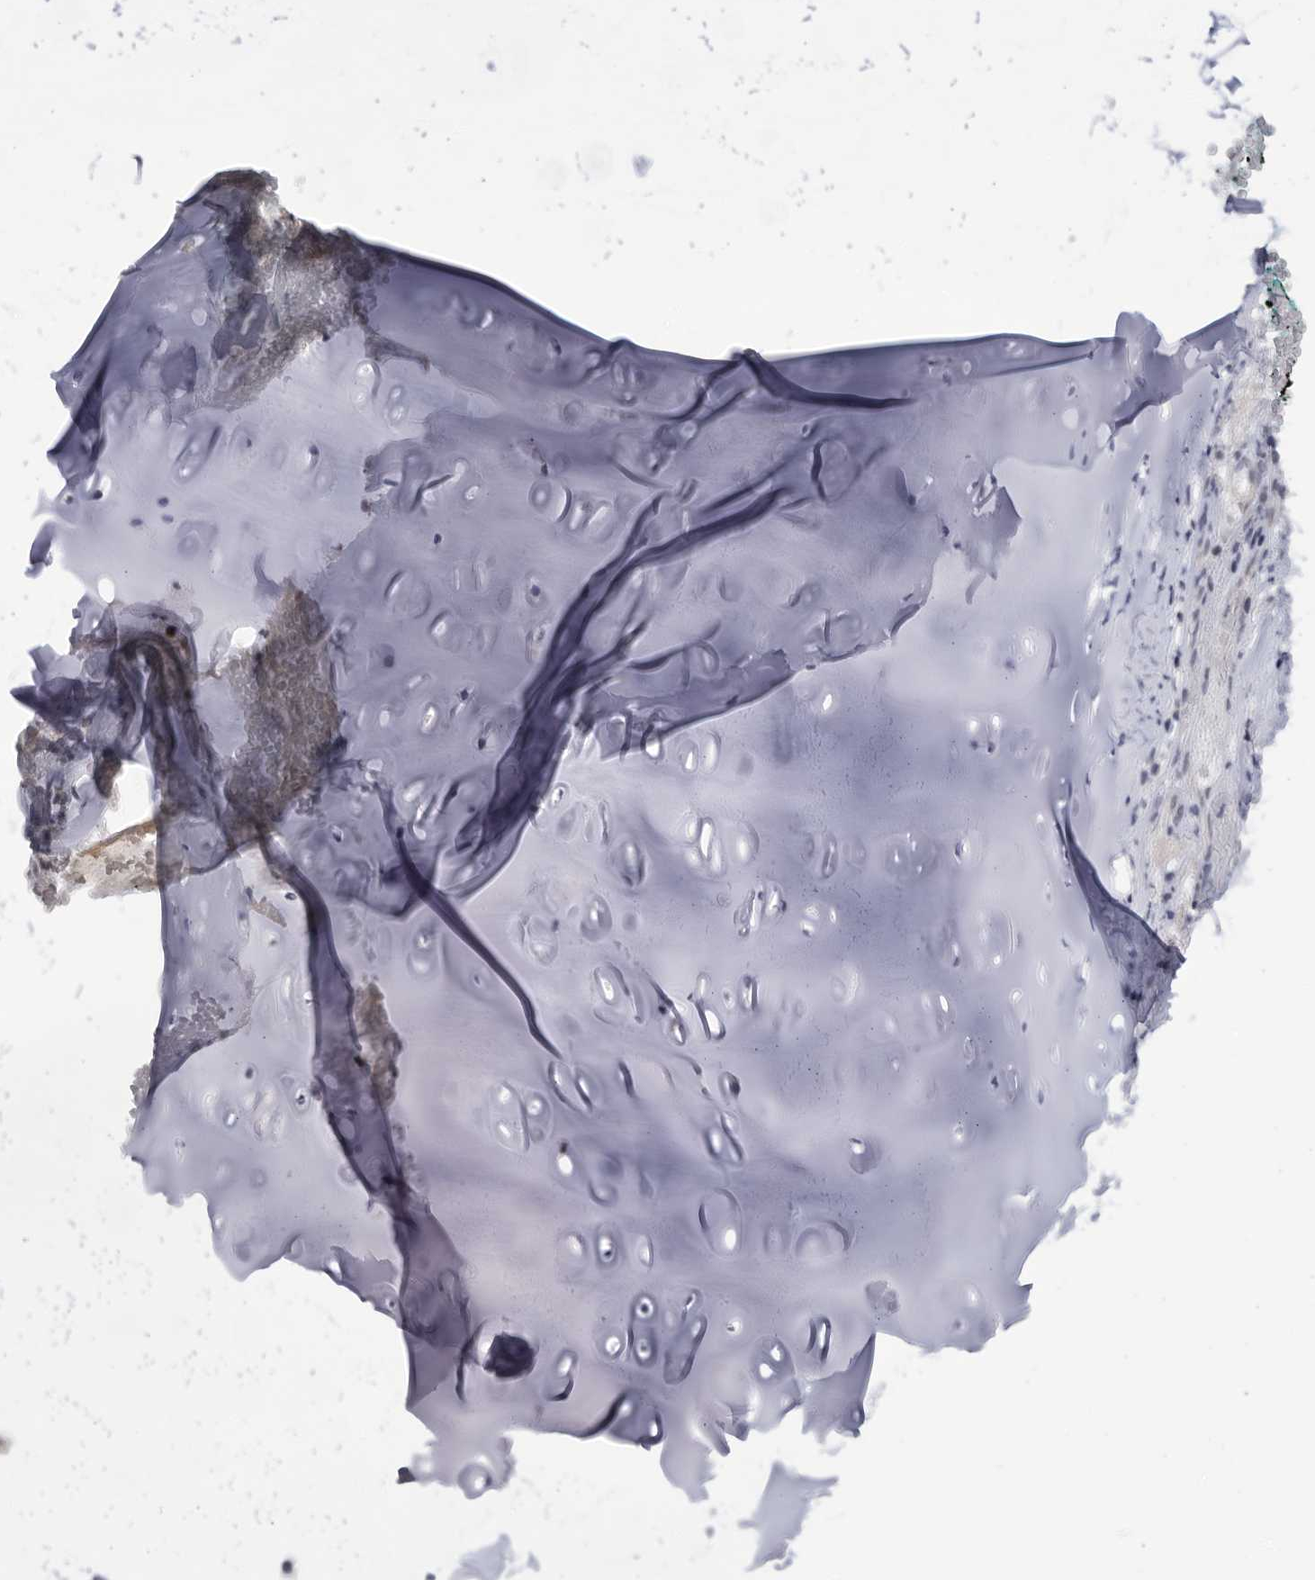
{"staining": {"intensity": "negative", "quantity": "none", "location": "none"}, "tissue": "adipose tissue", "cell_type": "Adipocytes", "image_type": "normal", "snomed": [{"axis": "morphology", "description": "Normal tissue, NOS"}, {"axis": "morphology", "description": "Basal cell carcinoma"}, {"axis": "topography", "description": "Cartilage tissue"}, {"axis": "topography", "description": "Nasopharynx"}, {"axis": "topography", "description": "Oral tissue"}], "caption": "Adipocytes show no significant protein staining in normal adipose tissue. (Brightfield microscopy of DAB immunohistochemistry at high magnification).", "gene": "SLC25A22", "patient": {"sex": "female", "age": 77}}